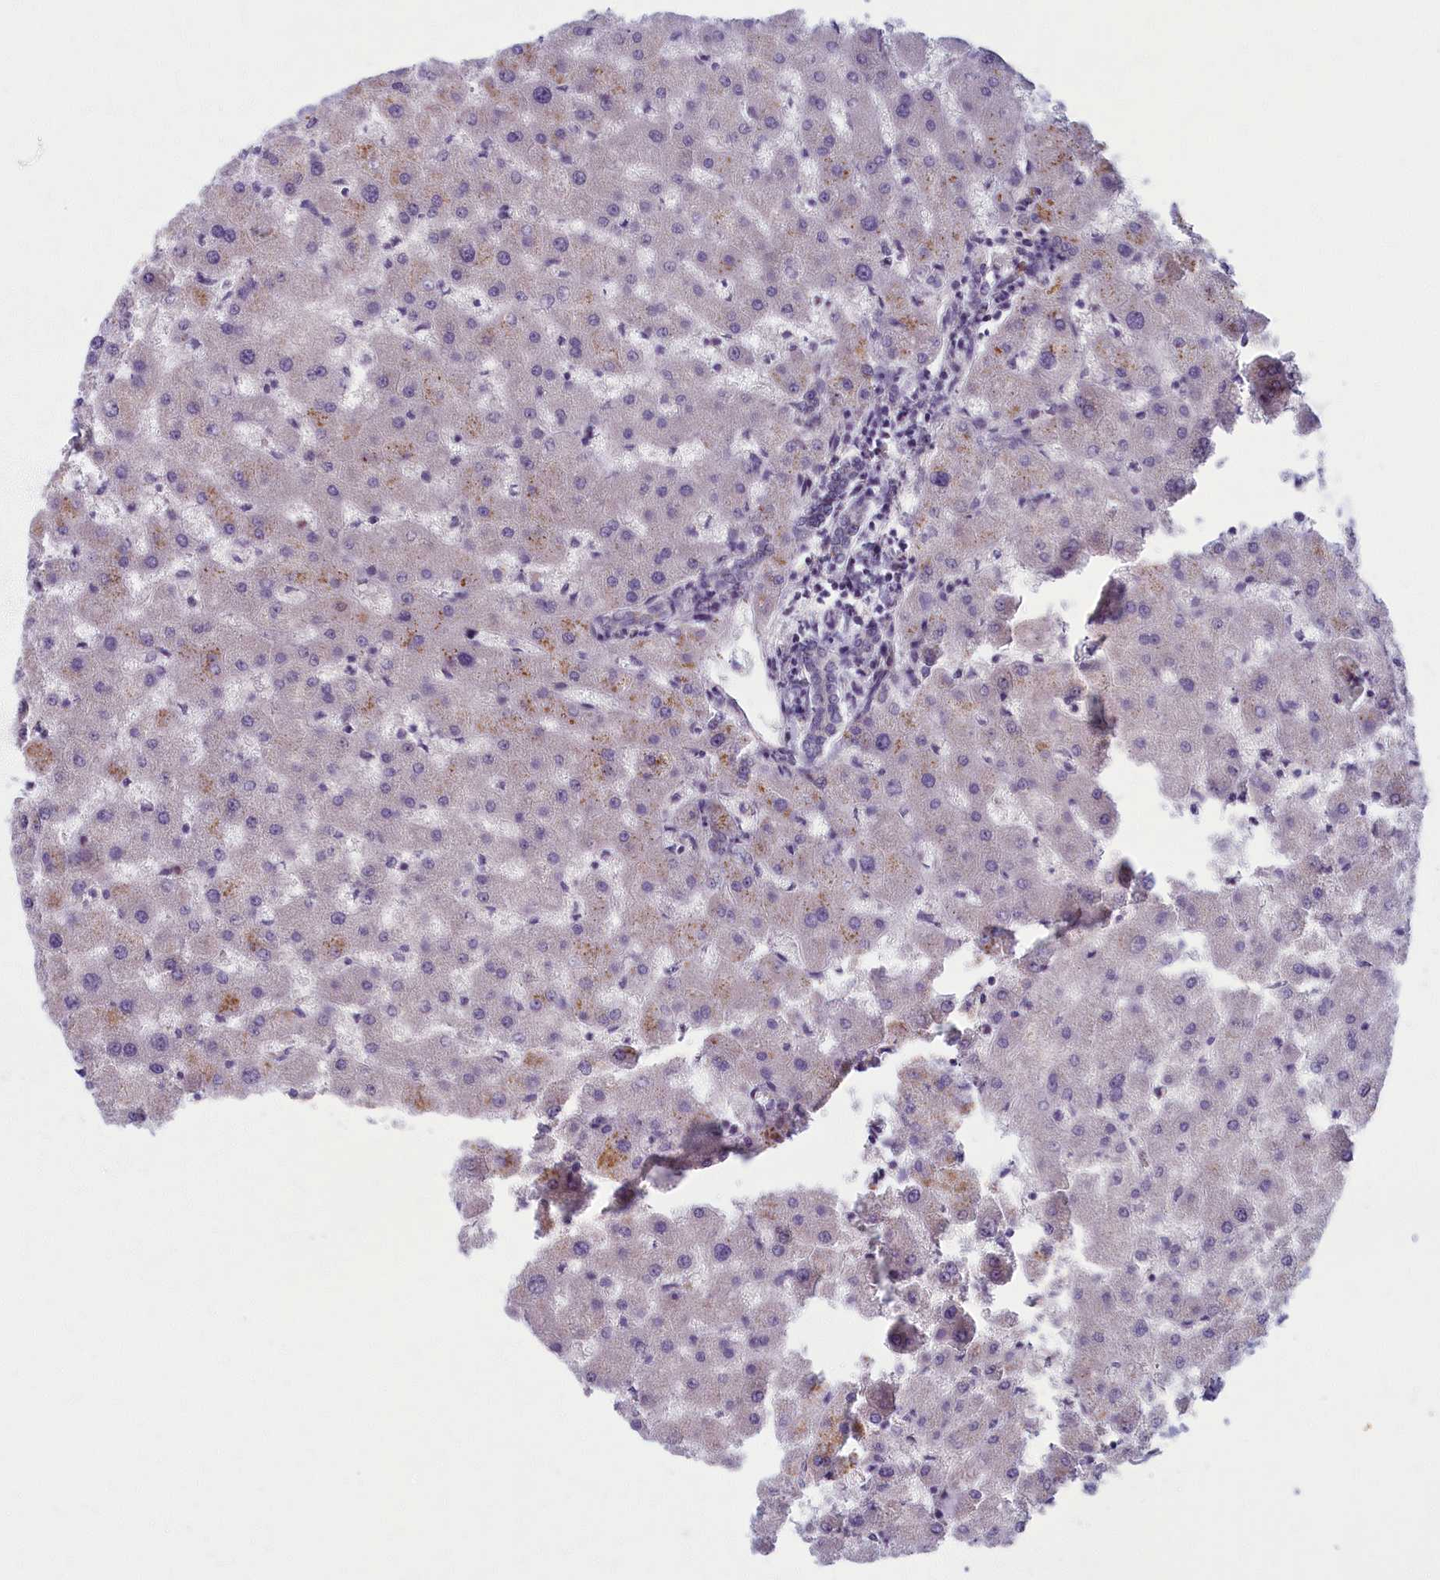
{"staining": {"intensity": "negative", "quantity": "none", "location": "none"}, "tissue": "liver", "cell_type": "Cholangiocytes", "image_type": "normal", "snomed": [{"axis": "morphology", "description": "Normal tissue, NOS"}, {"axis": "topography", "description": "Liver"}], "caption": "Normal liver was stained to show a protein in brown. There is no significant positivity in cholangiocytes. Nuclei are stained in blue.", "gene": "MRPS25", "patient": {"sex": "female", "age": 63}}